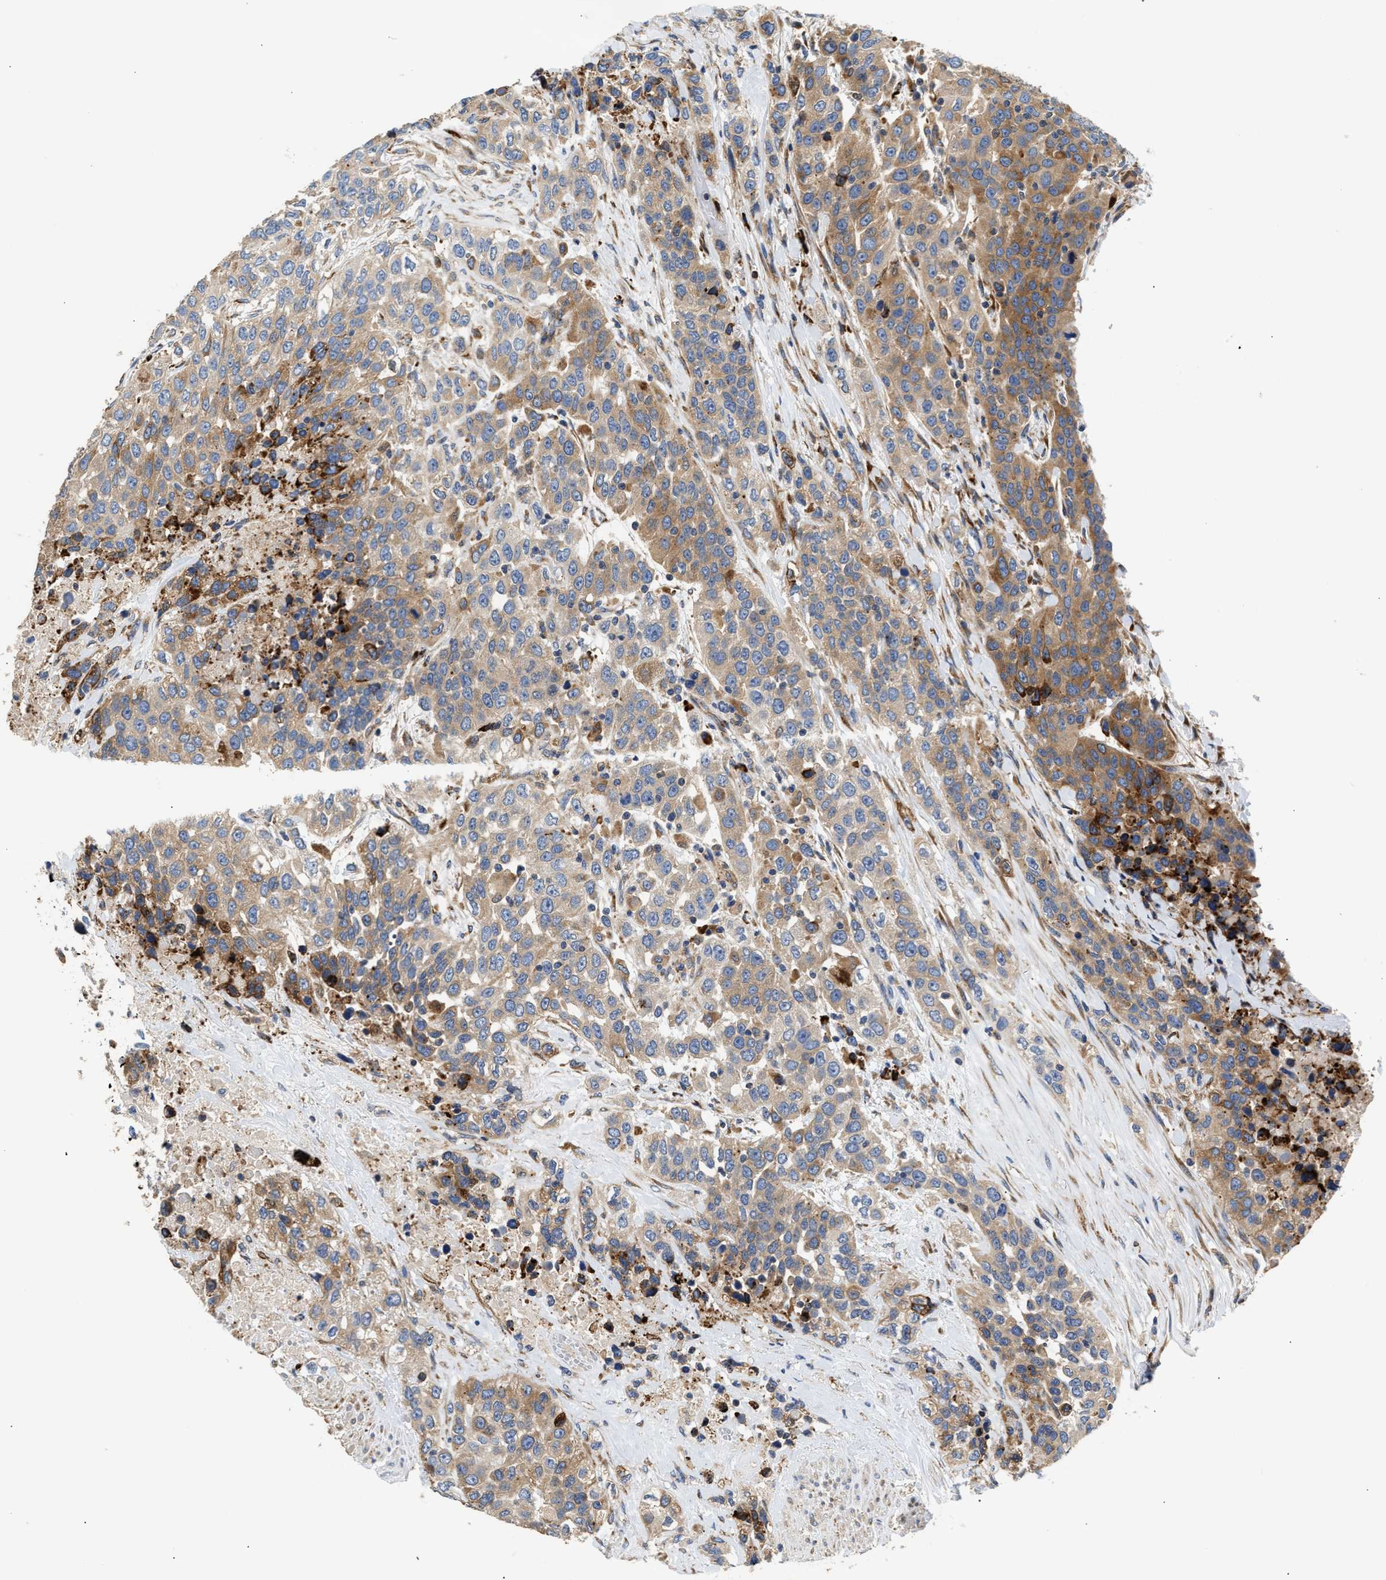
{"staining": {"intensity": "moderate", "quantity": ">75%", "location": "cytoplasmic/membranous"}, "tissue": "urothelial cancer", "cell_type": "Tumor cells", "image_type": "cancer", "snomed": [{"axis": "morphology", "description": "Urothelial carcinoma, High grade"}, {"axis": "topography", "description": "Urinary bladder"}], "caption": "Immunohistochemistry (IHC) of human urothelial cancer shows medium levels of moderate cytoplasmic/membranous staining in approximately >75% of tumor cells.", "gene": "AMZ1", "patient": {"sex": "female", "age": 80}}